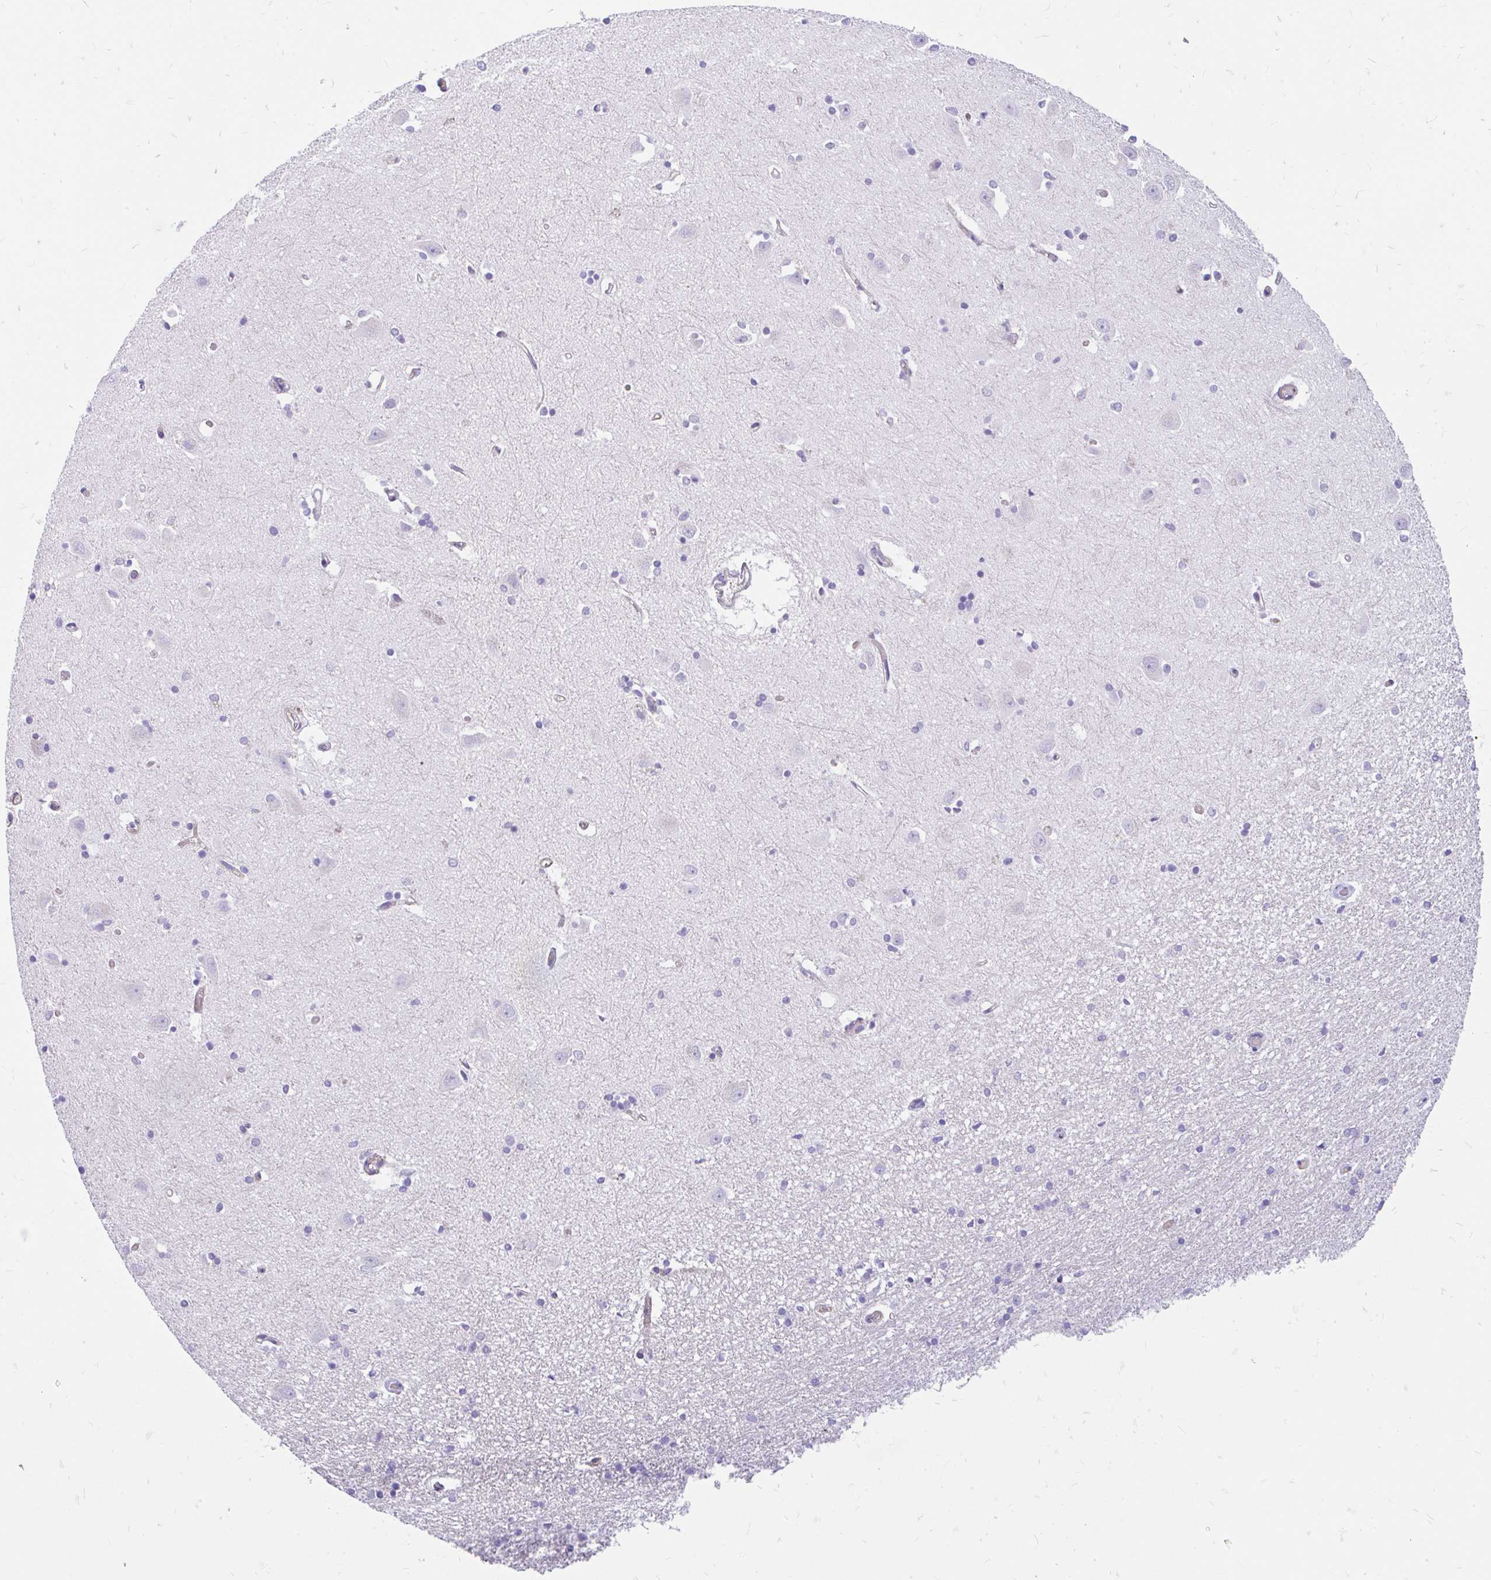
{"staining": {"intensity": "negative", "quantity": "none", "location": "none"}, "tissue": "caudate", "cell_type": "Glial cells", "image_type": "normal", "snomed": [{"axis": "morphology", "description": "Normal tissue, NOS"}, {"axis": "topography", "description": "Lateral ventricle wall"}, {"axis": "topography", "description": "Hippocampus"}], "caption": "Glial cells are negative for protein expression in unremarkable human caudate. Brightfield microscopy of immunohistochemistry (IHC) stained with DAB (brown) and hematoxylin (blue), captured at high magnification.", "gene": "FAM83C", "patient": {"sex": "female", "age": 63}}